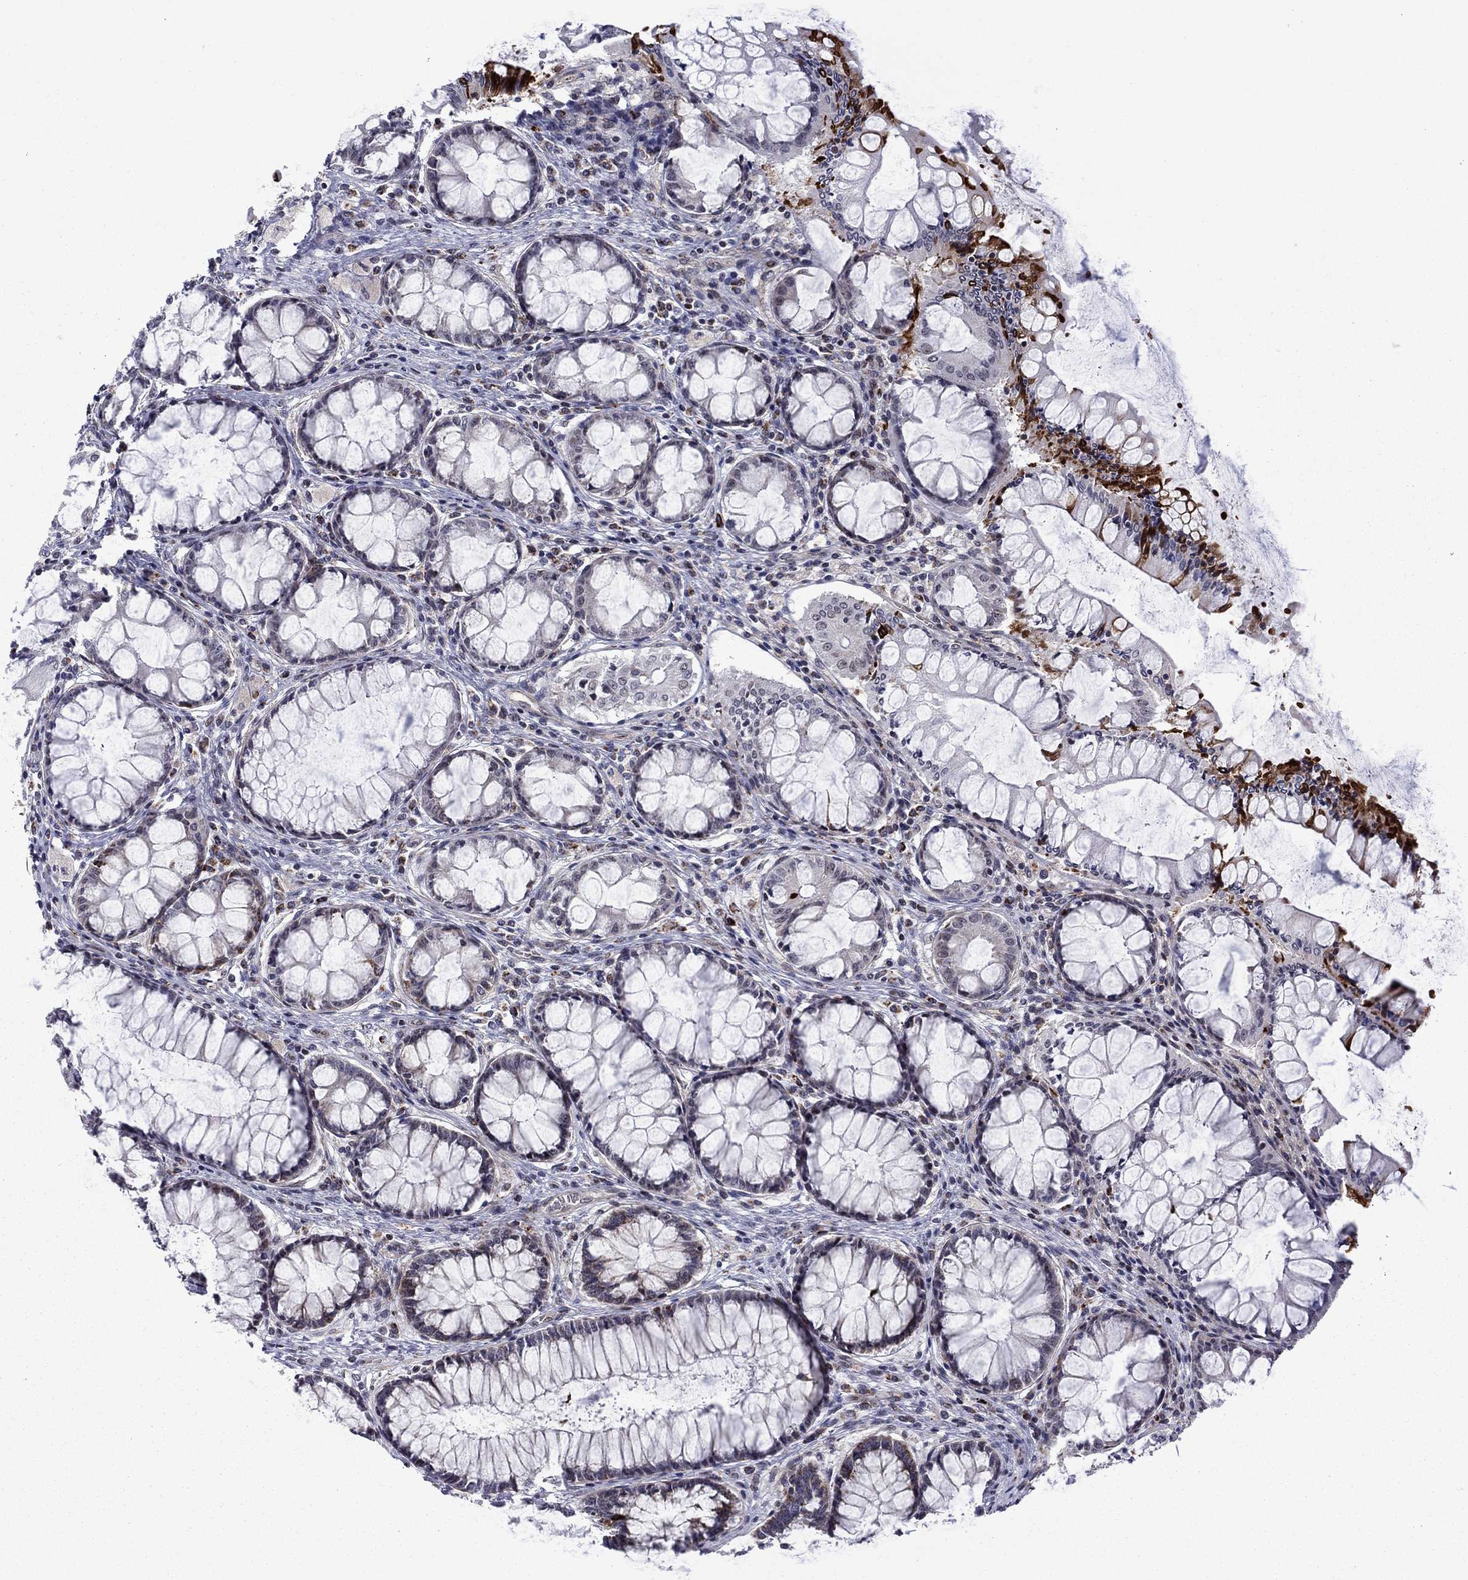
{"staining": {"intensity": "negative", "quantity": "none", "location": "none"}, "tissue": "colon", "cell_type": "Endothelial cells", "image_type": "normal", "snomed": [{"axis": "morphology", "description": "Normal tissue, NOS"}, {"axis": "topography", "description": "Colon"}], "caption": "This image is of unremarkable colon stained with immunohistochemistry (IHC) to label a protein in brown with the nuclei are counter-stained blue. There is no staining in endothelial cells. The staining was performed using DAB (3,3'-diaminobenzidine) to visualize the protein expression in brown, while the nuclei were stained in blue with hematoxylin (Magnification: 20x).", "gene": "SURF2", "patient": {"sex": "female", "age": 65}}